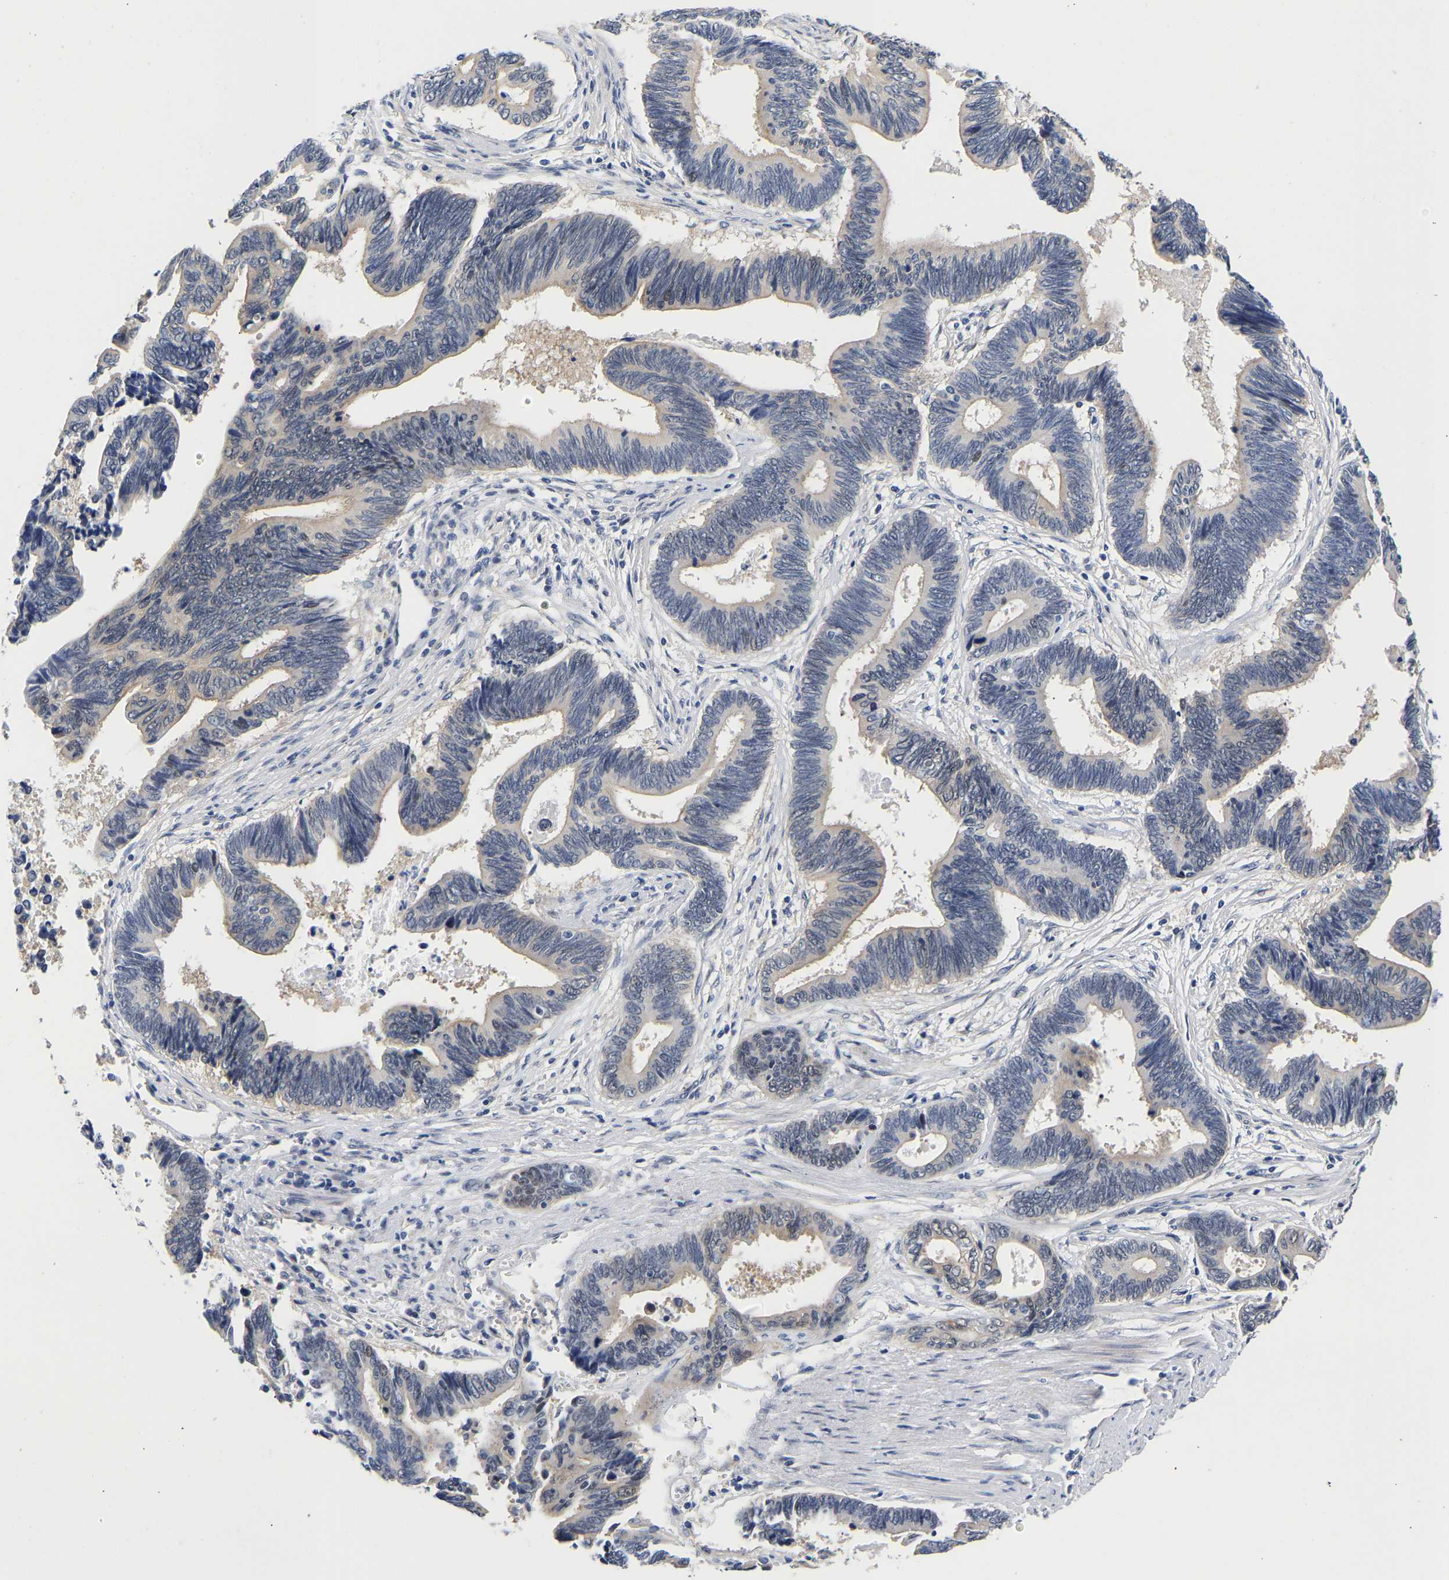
{"staining": {"intensity": "weak", "quantity": "<25%", "location": "cytoplasmic/membranous"}, "tissue": "pancreatic cancer", "cell_type": "Tumor cells", "image_type": "cancer", "snomed": [{"axis": "morphology", "description": "Adenocarcinoma, NOS"}, {"axis": "topography", "description": "Pancreas"}], "caption": "Human adenocarcinoma (pancreatic) stained for a protein using IHC exhibits no staining in tumor cells.", "gene": "CCDC6", "patient": {"sex": "female", "age": 70}}